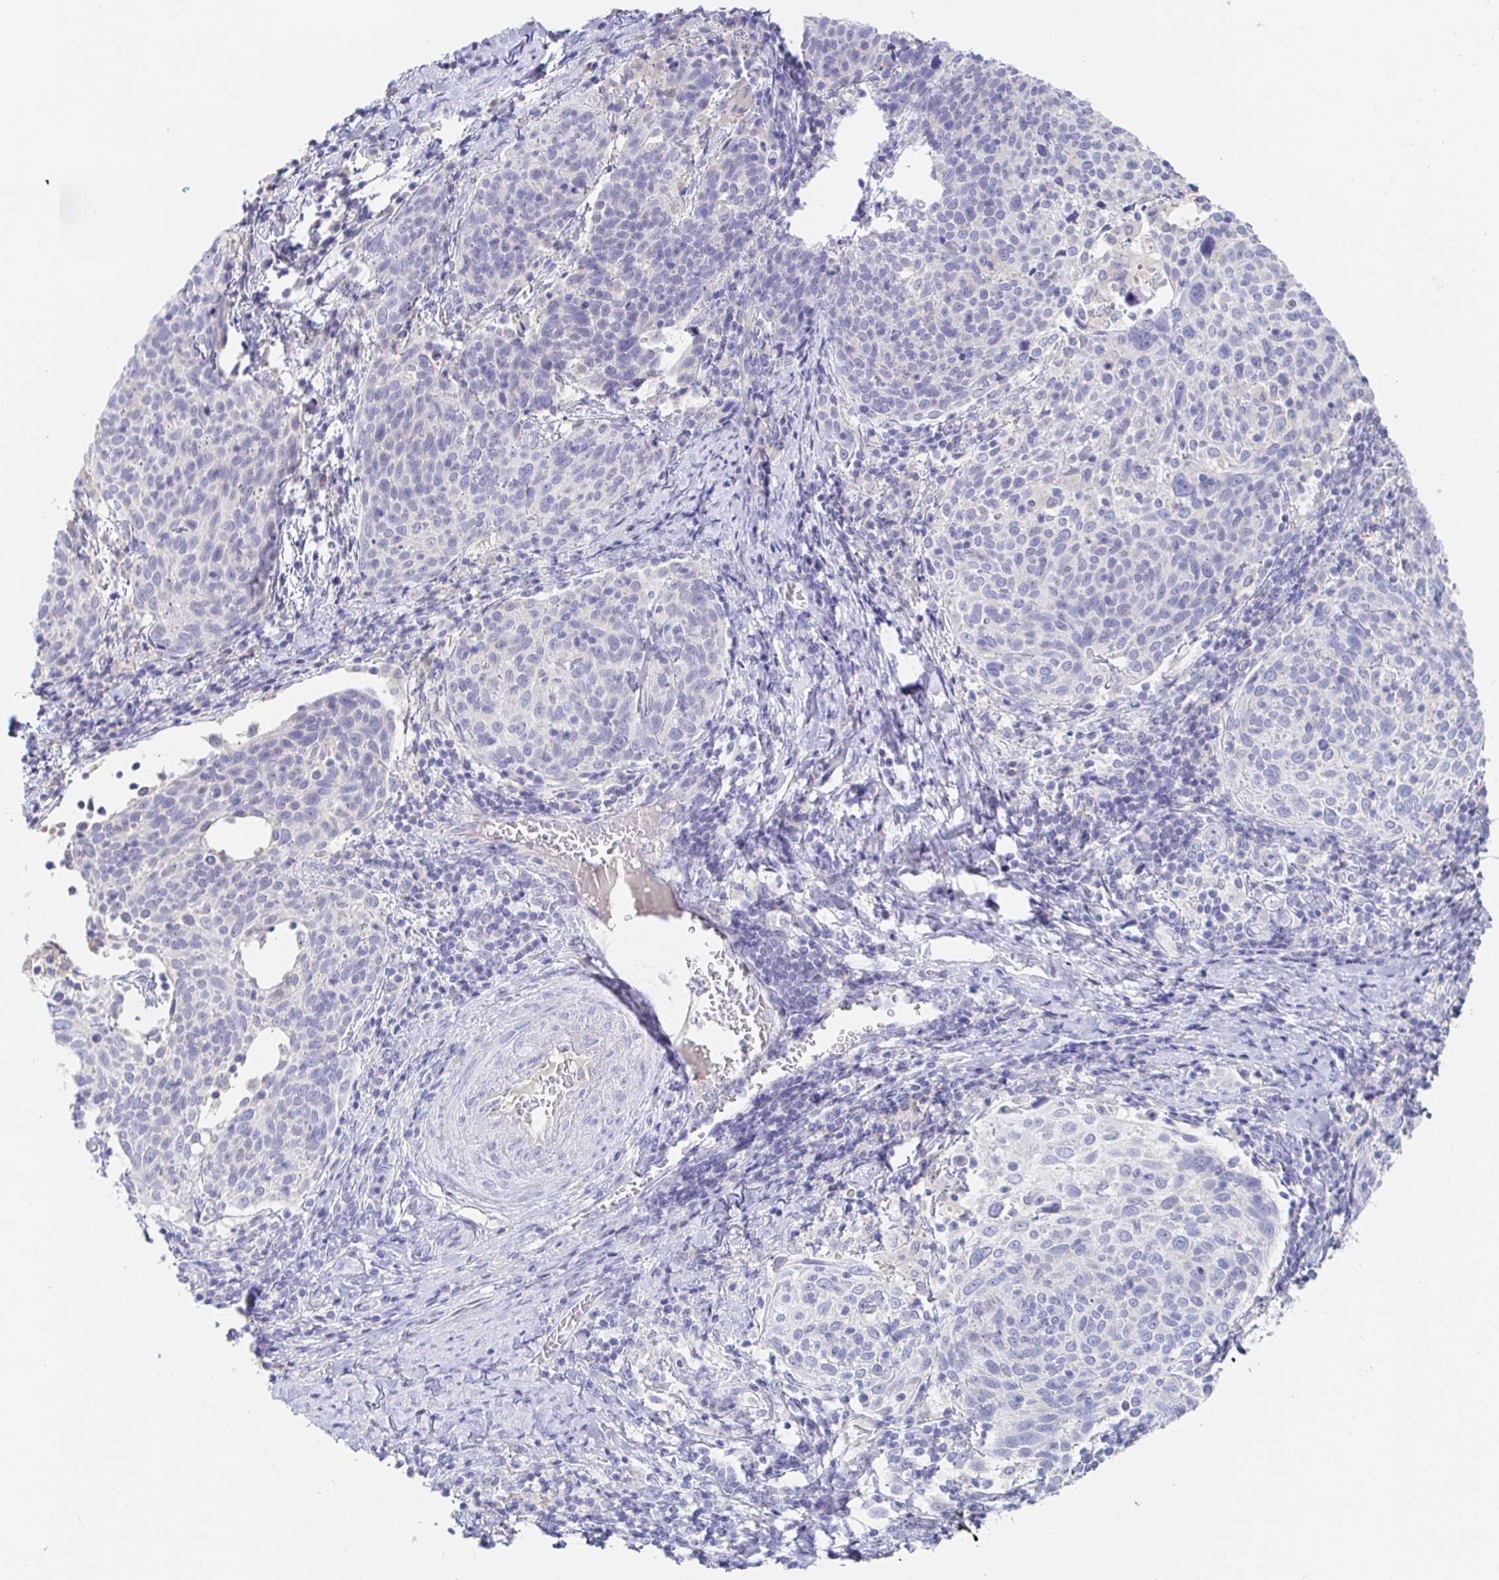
{"staining": {"intensity": "negative", "quantity": "none", "location": "none"}, "tissue": "cervical cancer", "cell_type": "Tumor cells", "image_type": "cancer", "snomed": [{"axis": "morphology", "description": "Squamous cell carcinoma, NOS"}, {"axis": "topography", "description": "Cervix"}], "caption": "Immunohistochemistry (IHC) of squamous cell carcinoma (cervical) demonstrates no expression in tumor cells. (Stains: DAB (3,3'-diaminobenzidine) immunohistochemistry with hematoxylin counter stain, Microscopy: brightfield microscopy at high magnification).", "gene": "PDE6B", "patient": {"sex": "female", "age": 61}}